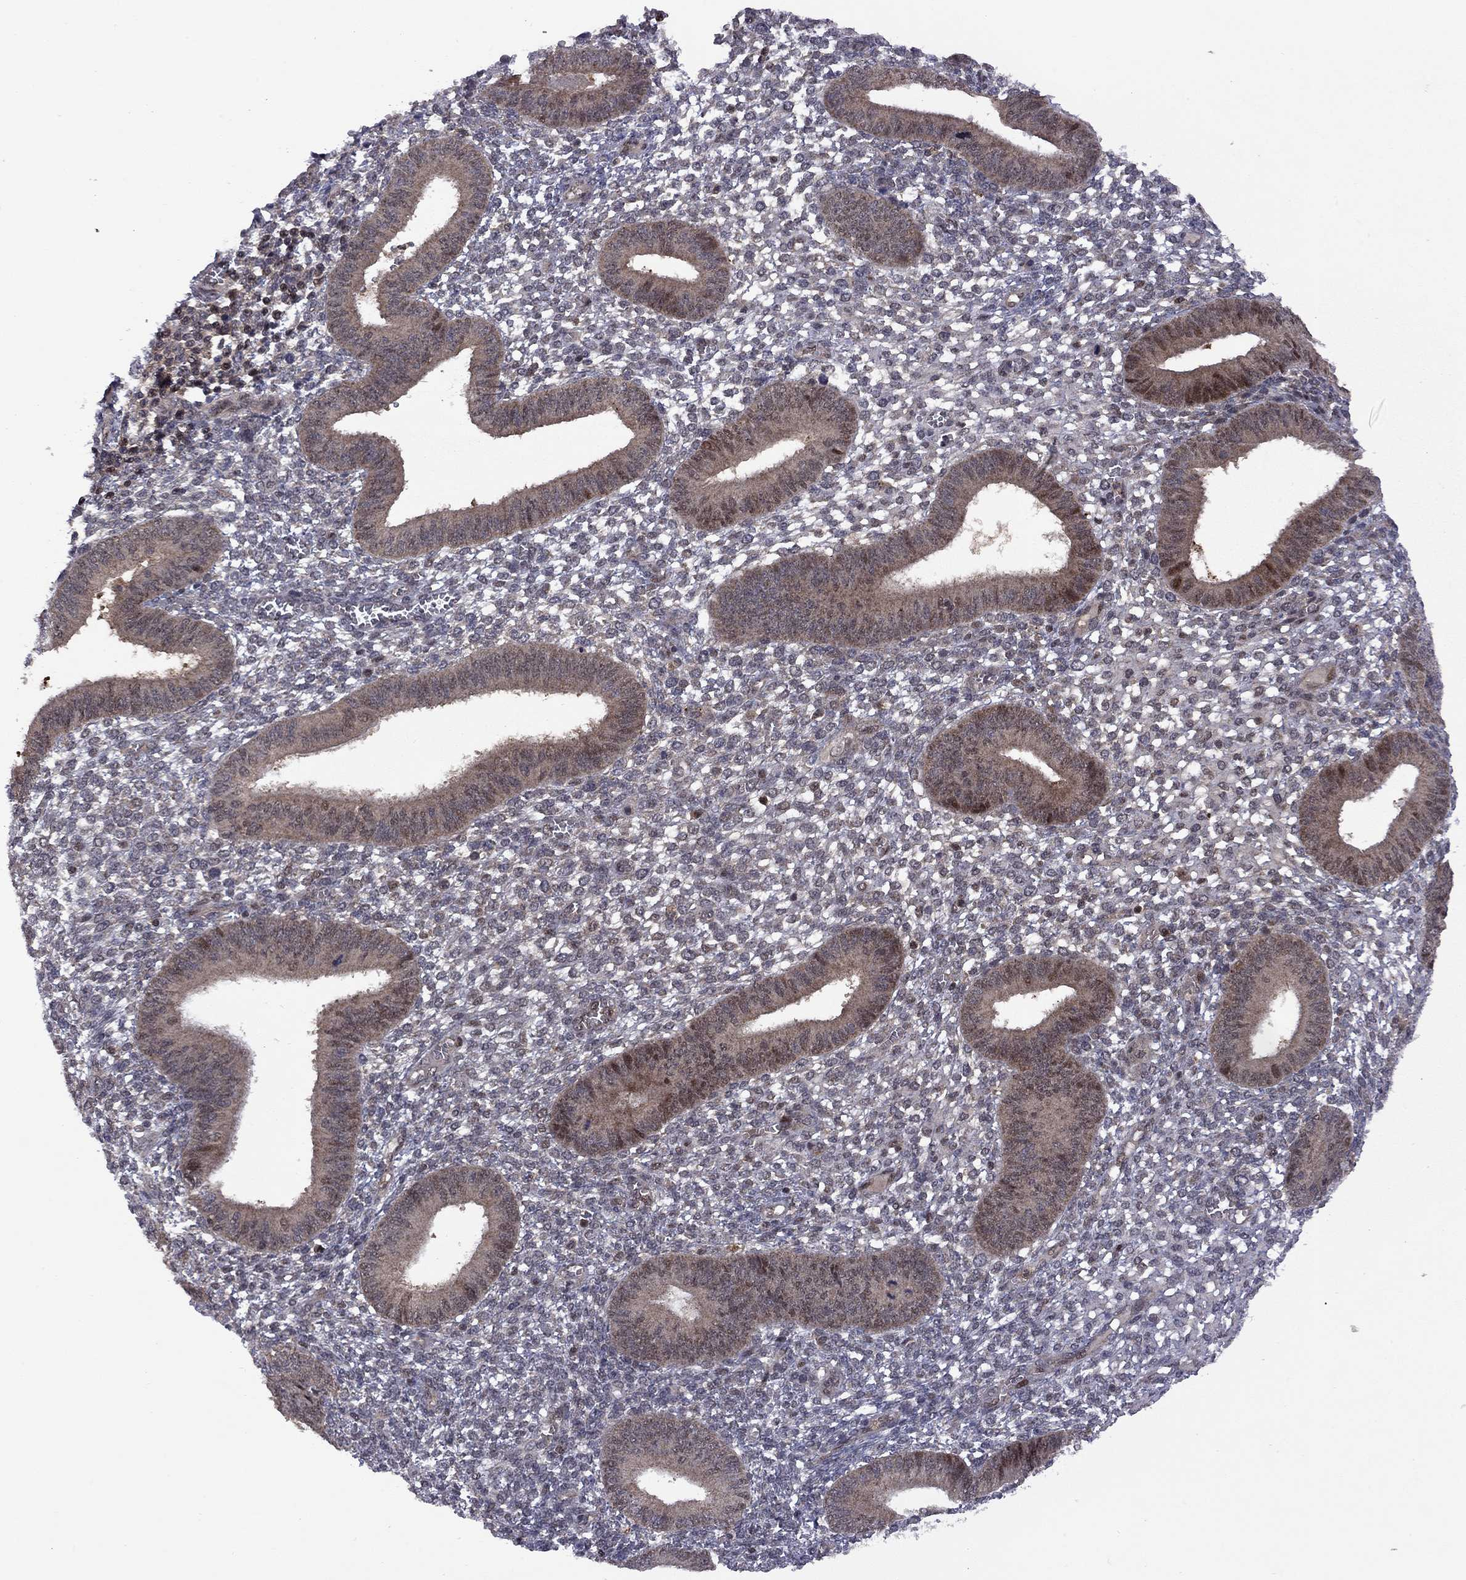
{"staining": {"intensity": "negative", "quantity": "none", "location": "none"}, "tissue": "endometrium", "cell_type": "Cells in endometrial stroma", "image_type": "normal", "snomed": [{"axis": "morphology", "description": "Normal tissue, NOS"}, {"axis": "topography", "description": "Endometrium"}], "caption": "DAB immunohistochemical staining of benign human endometrium demonstrates no significant positivity in cells in endometrial stroma. The staining is performed using DAB (3,3'-diaminobenzidine) brown chromogen with nuclei counter-stained in using hematoxylin.", "gene": "IPP", "patient": {"sex": "female", "age": 42}}